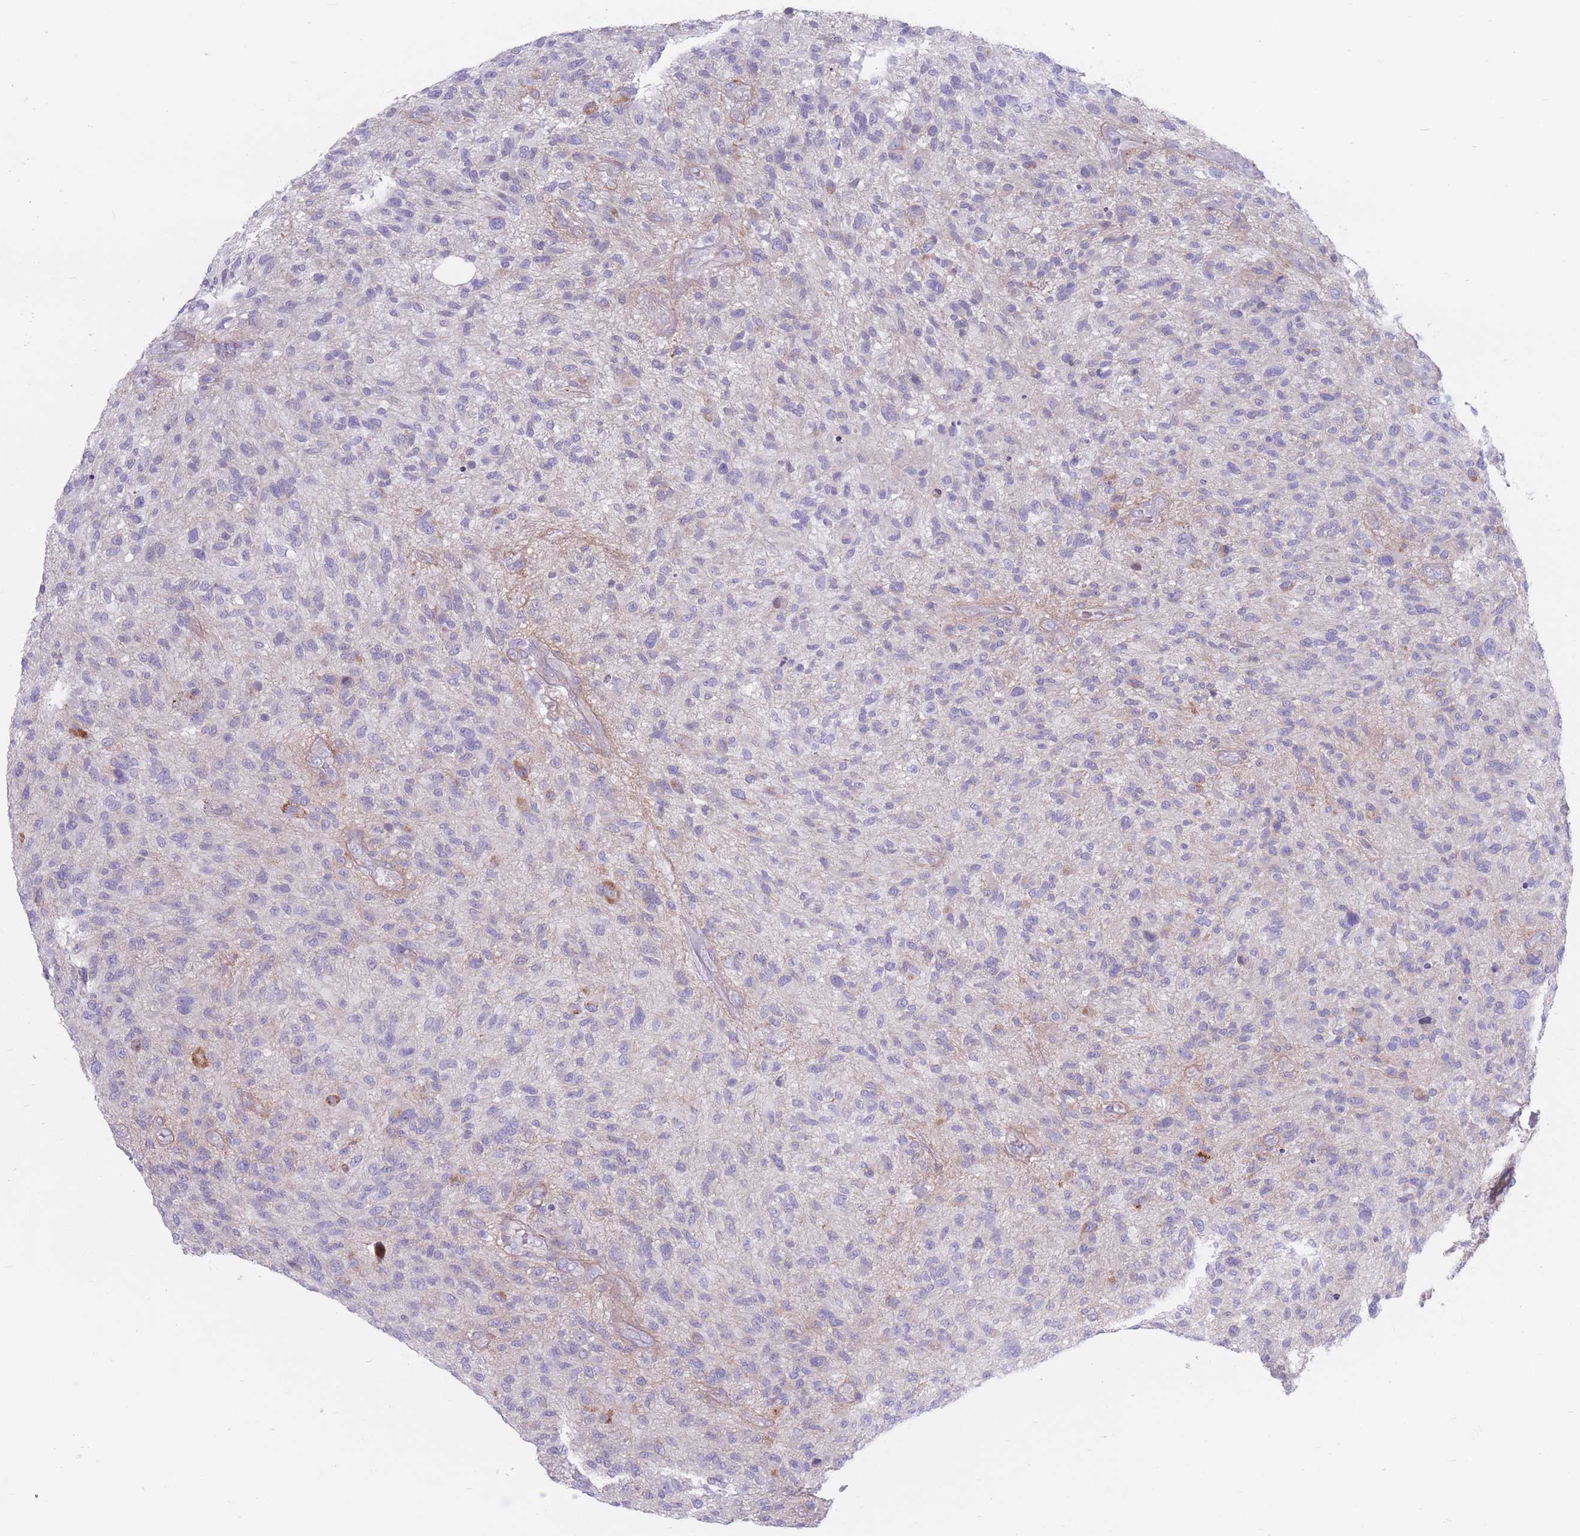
{"staining": {"intensity": "negative", "quantity": "none", "location": "none"}, "tissue": "glioma", "cell_type": "Tumor cells", "image_type": "cancer", "snomed": [{"axis": "morphology", "description": "Glioma, malignant, High grade"}, {"axis": "topography", "description": "Brain"}], "caption": "A high-resolution photomicrograph shows IHC staining of malignant glioma (high-grade), which reveals no significant staining in tumor cells.", "gene": "PLPP1", "patient": {"sex": "male", "age": 47}}